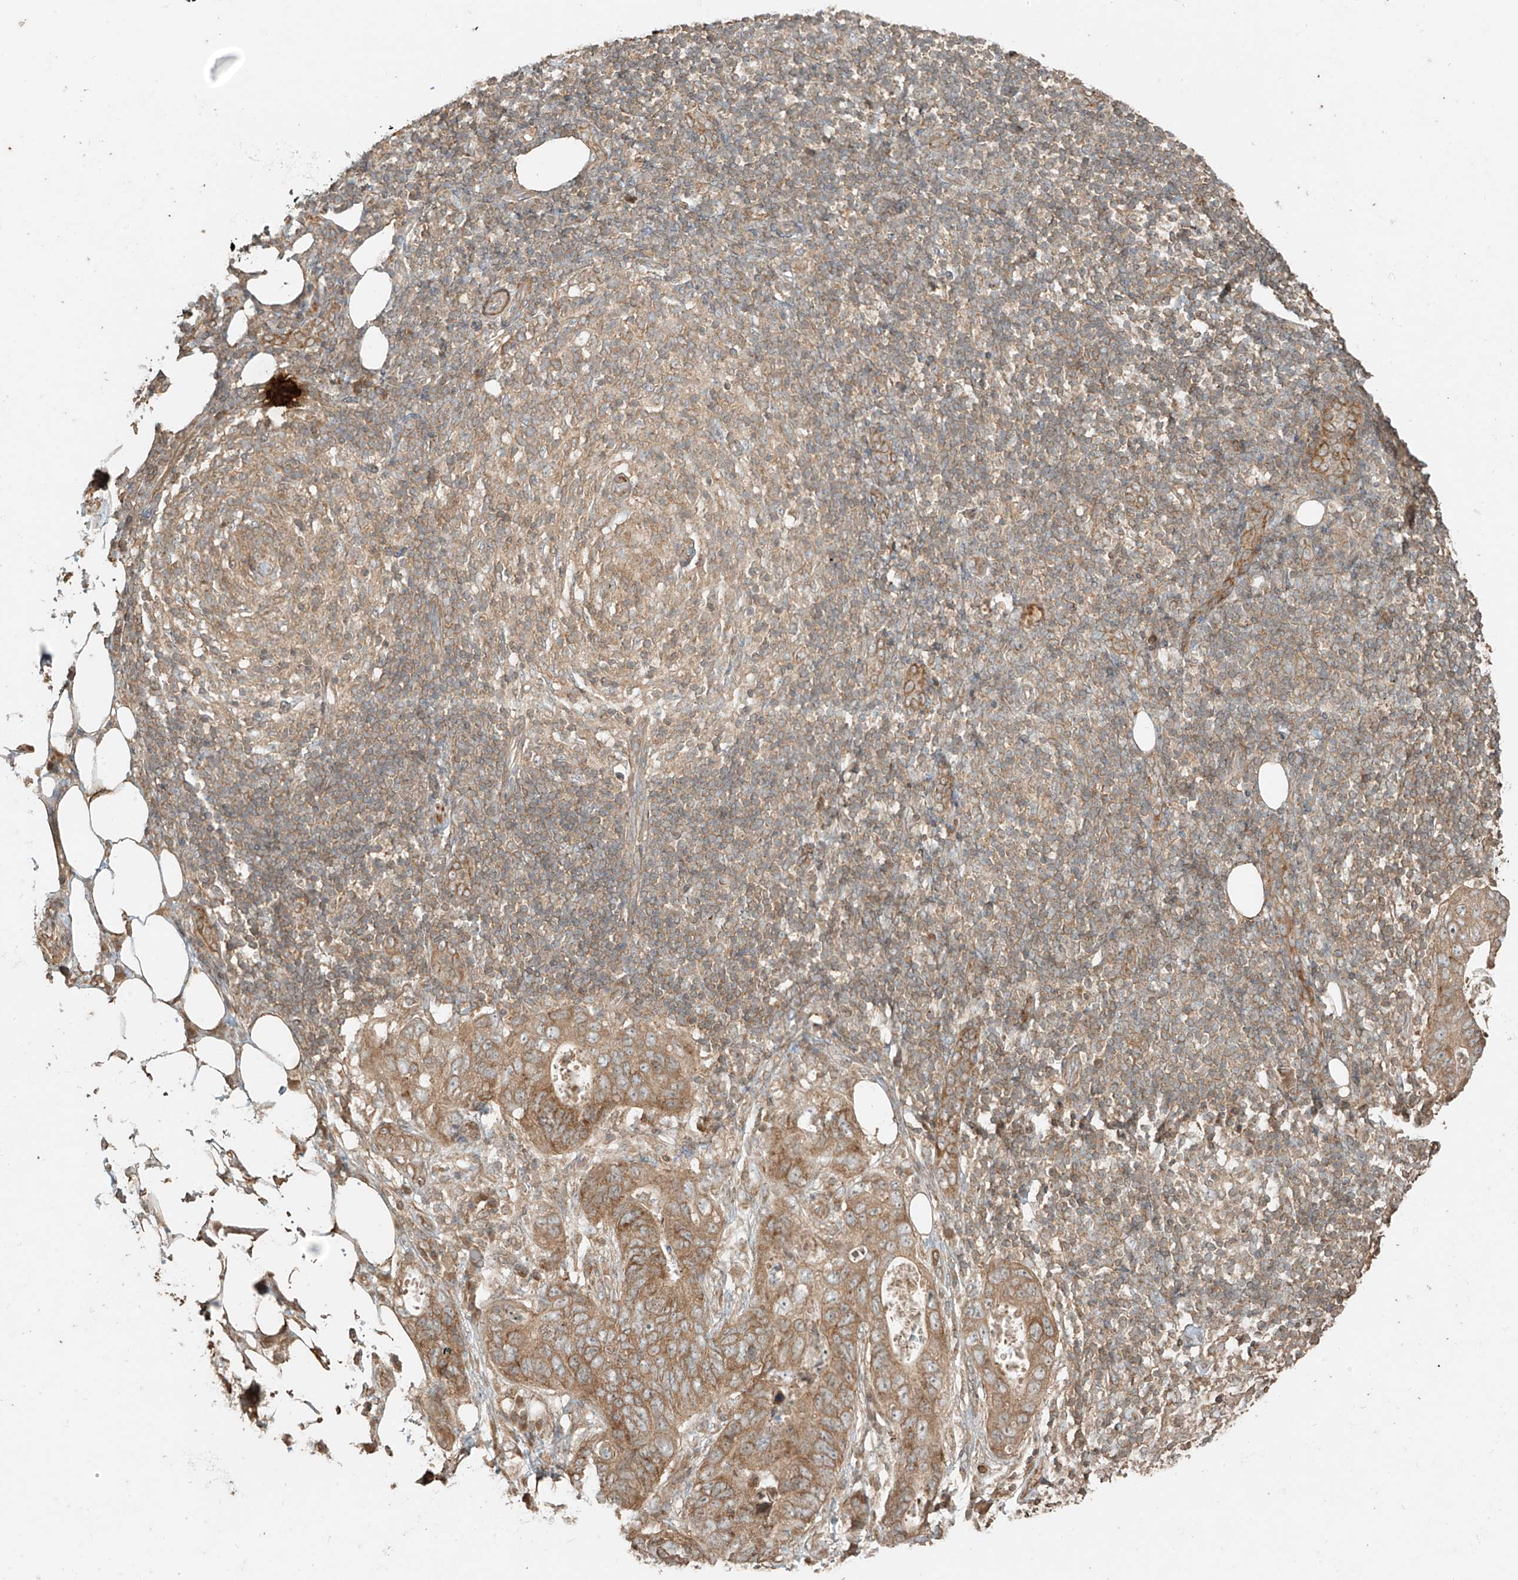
{"staining": {"intensity": "moderate", "quantity": ">75%", "location": "cytoplasmic/membranous"}, "tissue": "stomach cancer", "cell_type": "Tumor cells", "image_type": "cancer", "snomed": [{"axis": "morphology", "description": "Adenocarcinoma, NOS"}, {"axis": "topography", "description": "Stomach"}], "caption": "Immunohistochemistry (IHC) staining of stomach adenocarcinoma, which reveals medium levels of moderate cytoplasmic/membranous expression in approximately >75% of tumor cells indicating moderate cytoplasmic/membranous protein expression. The staining was performed using DAB (brown) for protein detection and nuclei were counterstained in hematoxylin (blue).", "gene": "ANKZF1", "patient": {"sex": "female", "age": 89}}